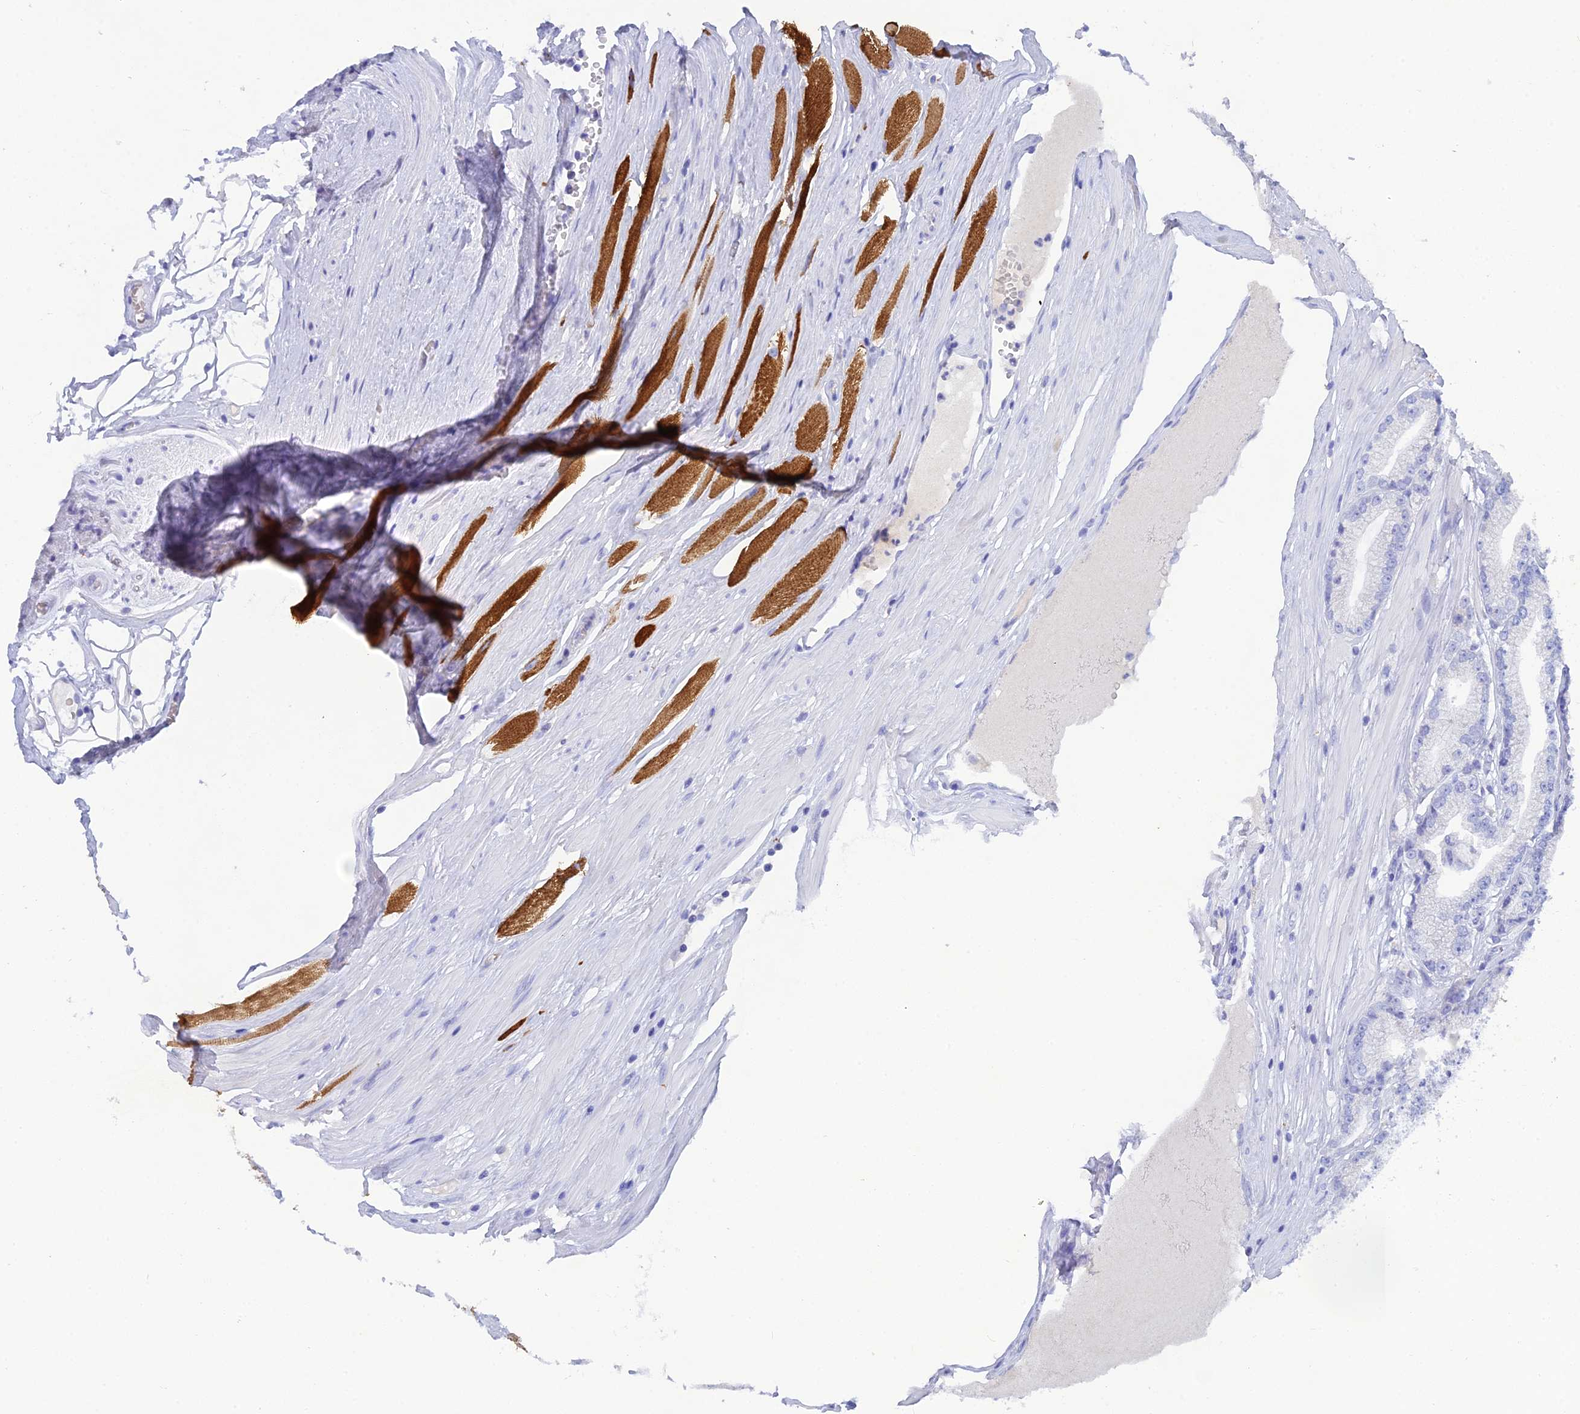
{"staining": {"intensity": "negative", "quantity": "none", "location": "none"}, "tissue": "prostate cancer", "cell_type": "Tumor cells", "image_type": "cancer", "snomed": [{"axis": "morphology", "description": "Adenocarcinoma, High grade"}, {"axis": "topography", "description": "Prostate"}], "caption": "IHC histopathology image of human prostate cancer stained for a protein (brown), which reveals no expression in tumor cells.", "gene": "REG1A", "patient": {"sex": "male", "age": 67}}